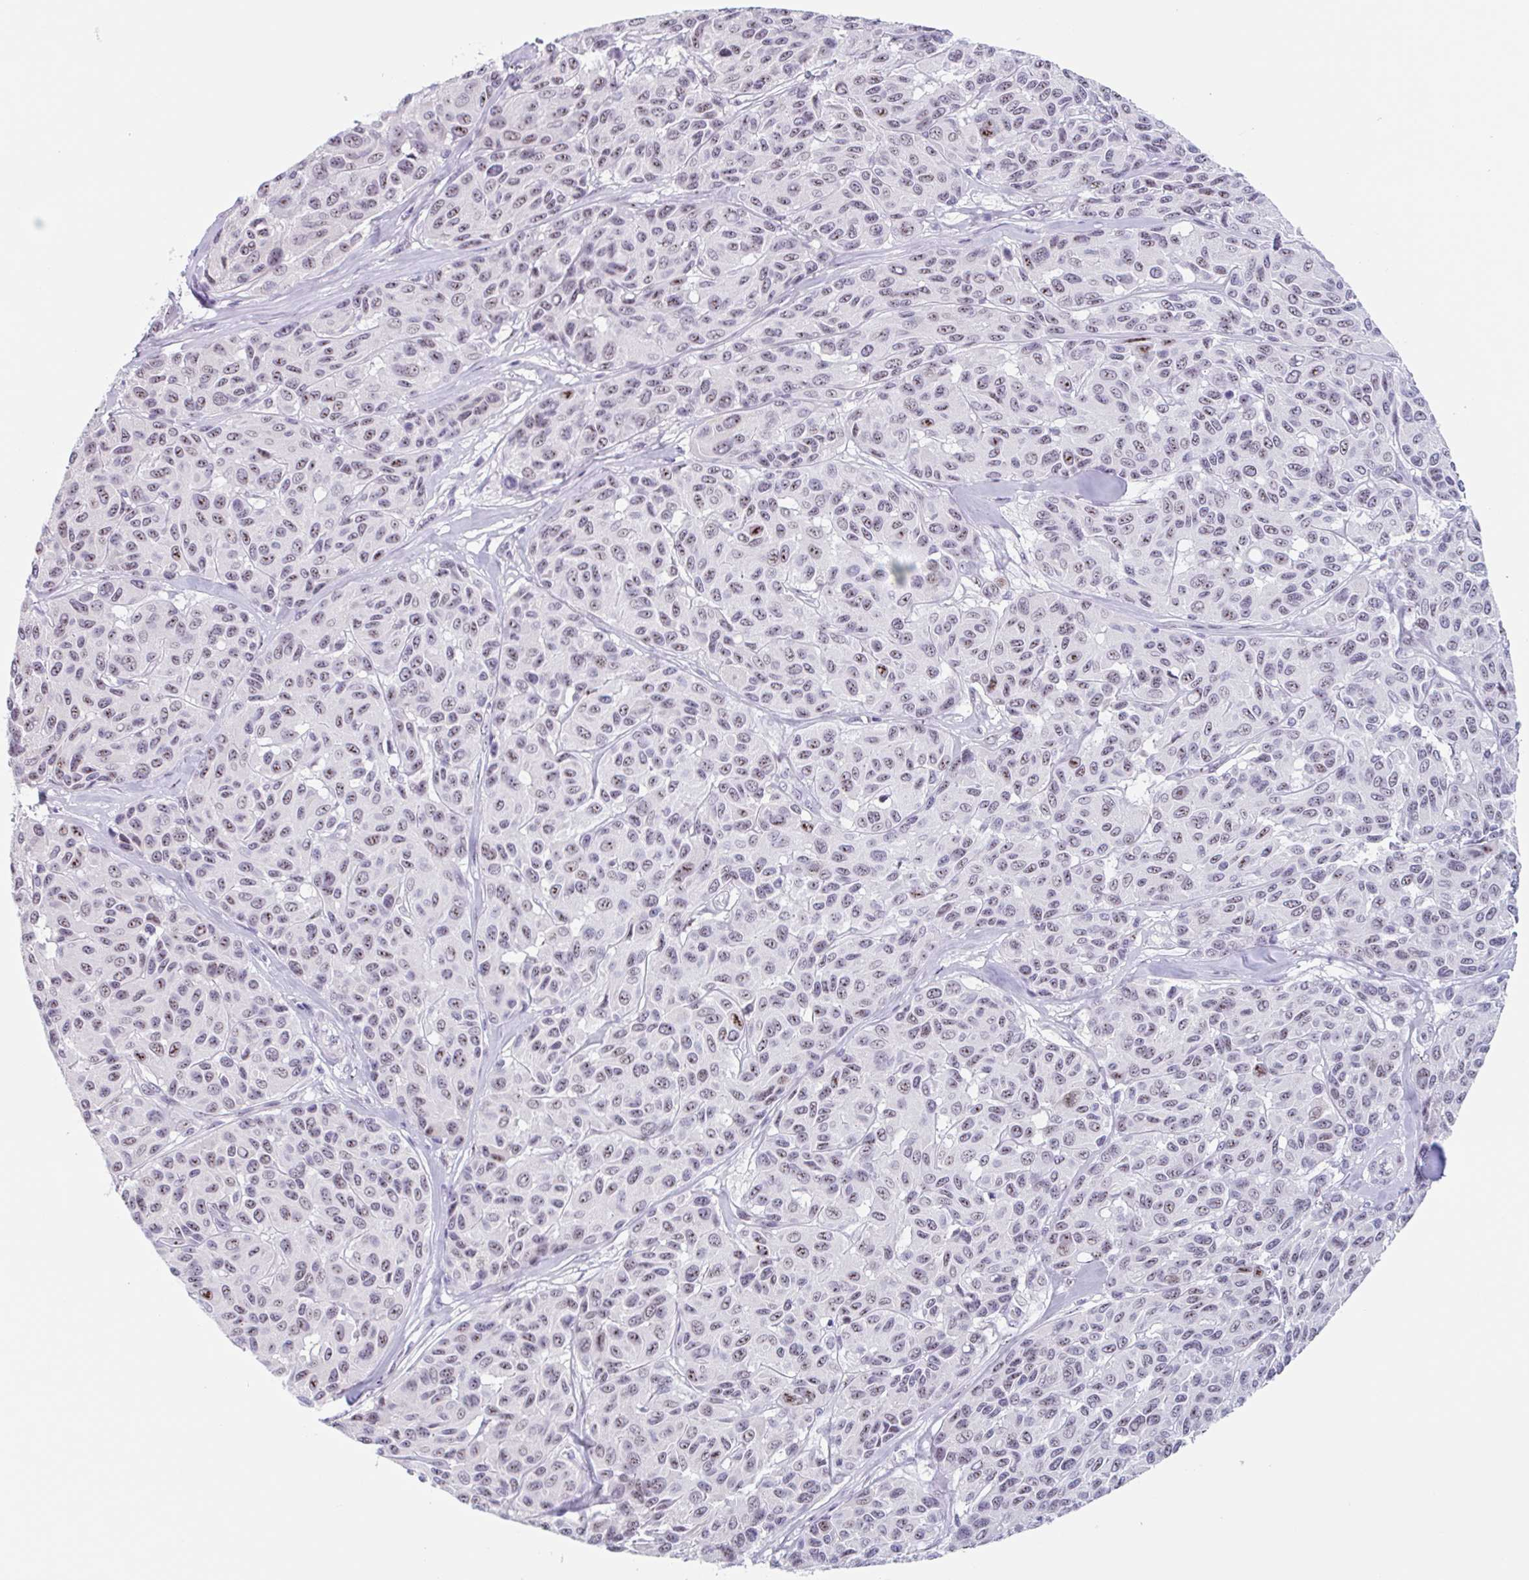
{"staining": {"intensity": "moderate", "quantity": "25%-75%", "location": "nuclear"}, "tissue": "melanoma", "cell_type": "Tumor cells", "image_type": "cancer", "snomed": [{"axis": "morphology", "description": "Malignant melanoma, NOS"}, {"axis": "topography", "description": "Skin"}], "caption": "Immunohistochemistry of melanoma exhibits medium levels of moderate nuclear staining in approximately 25%-75% of tumor cells.", "gene": "LENG9", "patient": {"sex": "female", "age": 66}}